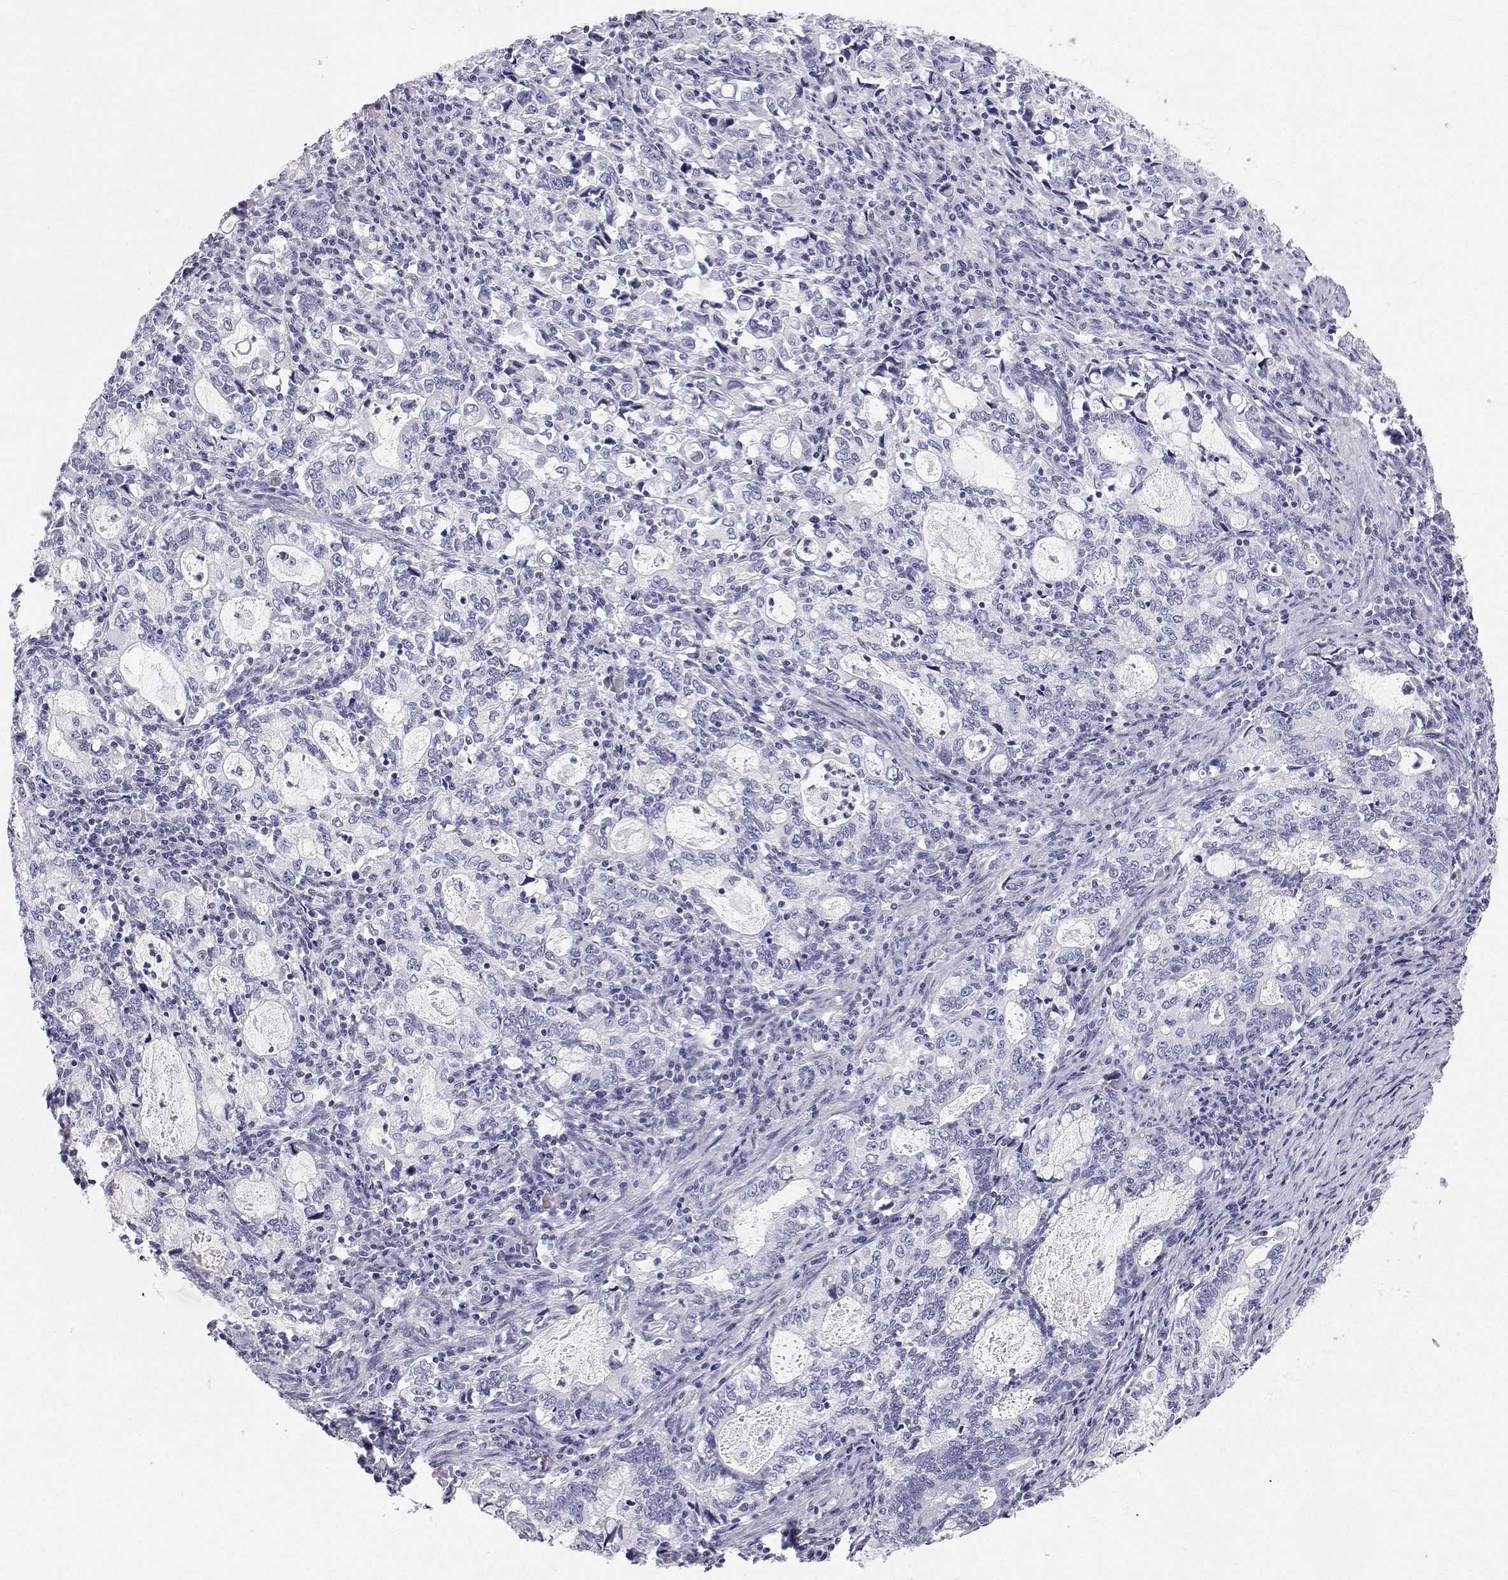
{"staining": {"intensity": "negative", "quantity": "none", "location": "none"}, "tissue": "stomach cancer", "cell_type": "Tumor cells", "image_type": "cancer", "snomed": [{"axis": "morphology", "description": "Adenocarcinoma, NOS"}, {"axis": "topography", "description": "Stomach, lower"}], "caption": "DAB immunohistochemical staining of stomach cancer (adenocarcinoma) shows no significant staining in tumor cells.", "gene": "BHMT", "patient": {"sex": "female", "age": 72}}